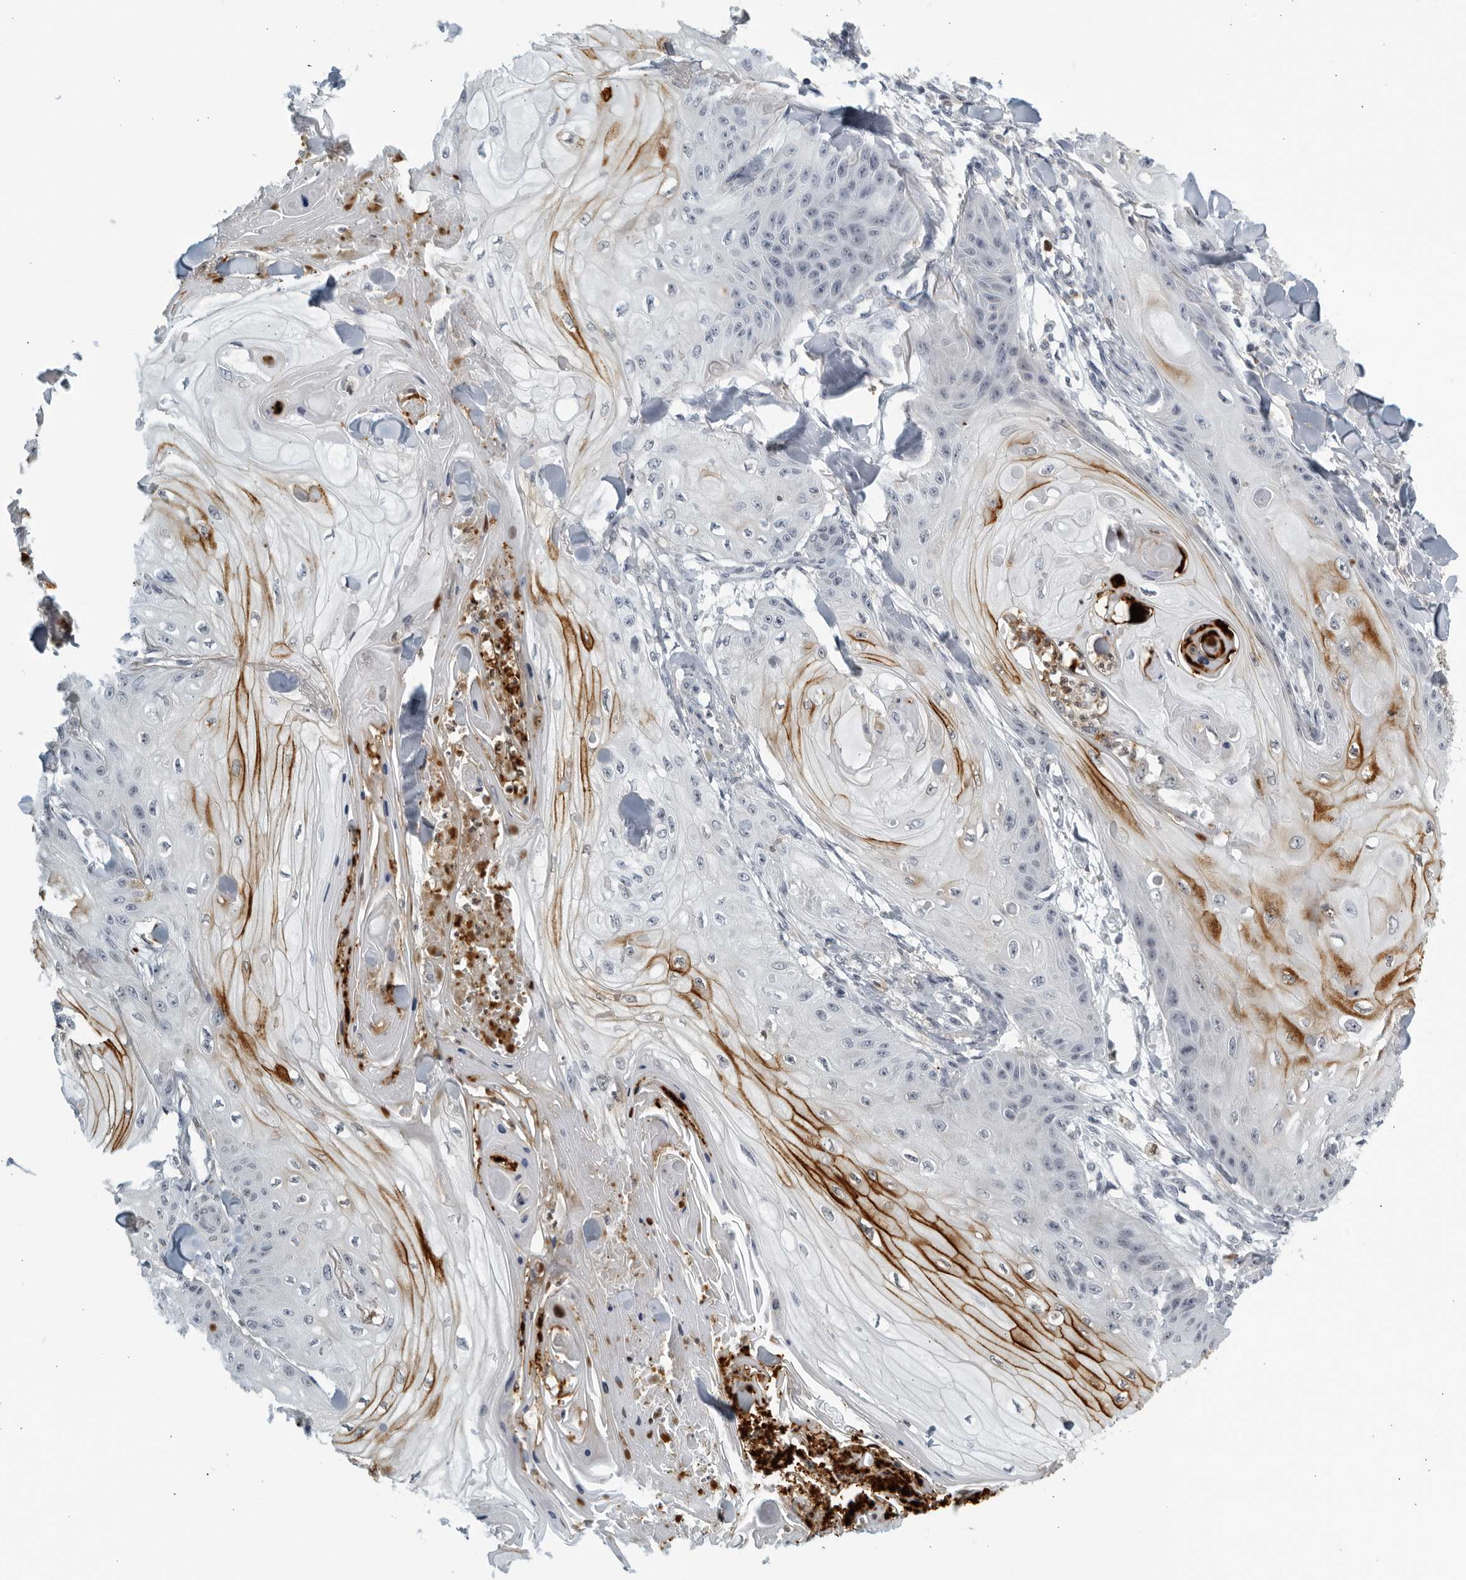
{"staining": {"intensity": "strong", "quantity": "<25%", "location": "cytoplasmic/membranous"}, "tissue": "skin cancer", "cell_type": "Tumor cells", "image_type": "cancer", "snomed": [{"axis": "morphology", "description": "Squamous cell carcinoma, NOS"}, {"axis": "topography", "description": "Skin"}], "caption": "The immunohistochemical stain highlights strong cytoplasmic/membranous positivity in tumor cells of skin cancer tissue. The protein is stained brown, and the nuclei are stained in blue (DAB IHC with brightfield microscopy, high magnification).", "gene": "KLK7", "patient": {"sex": "male", "age": 74}}